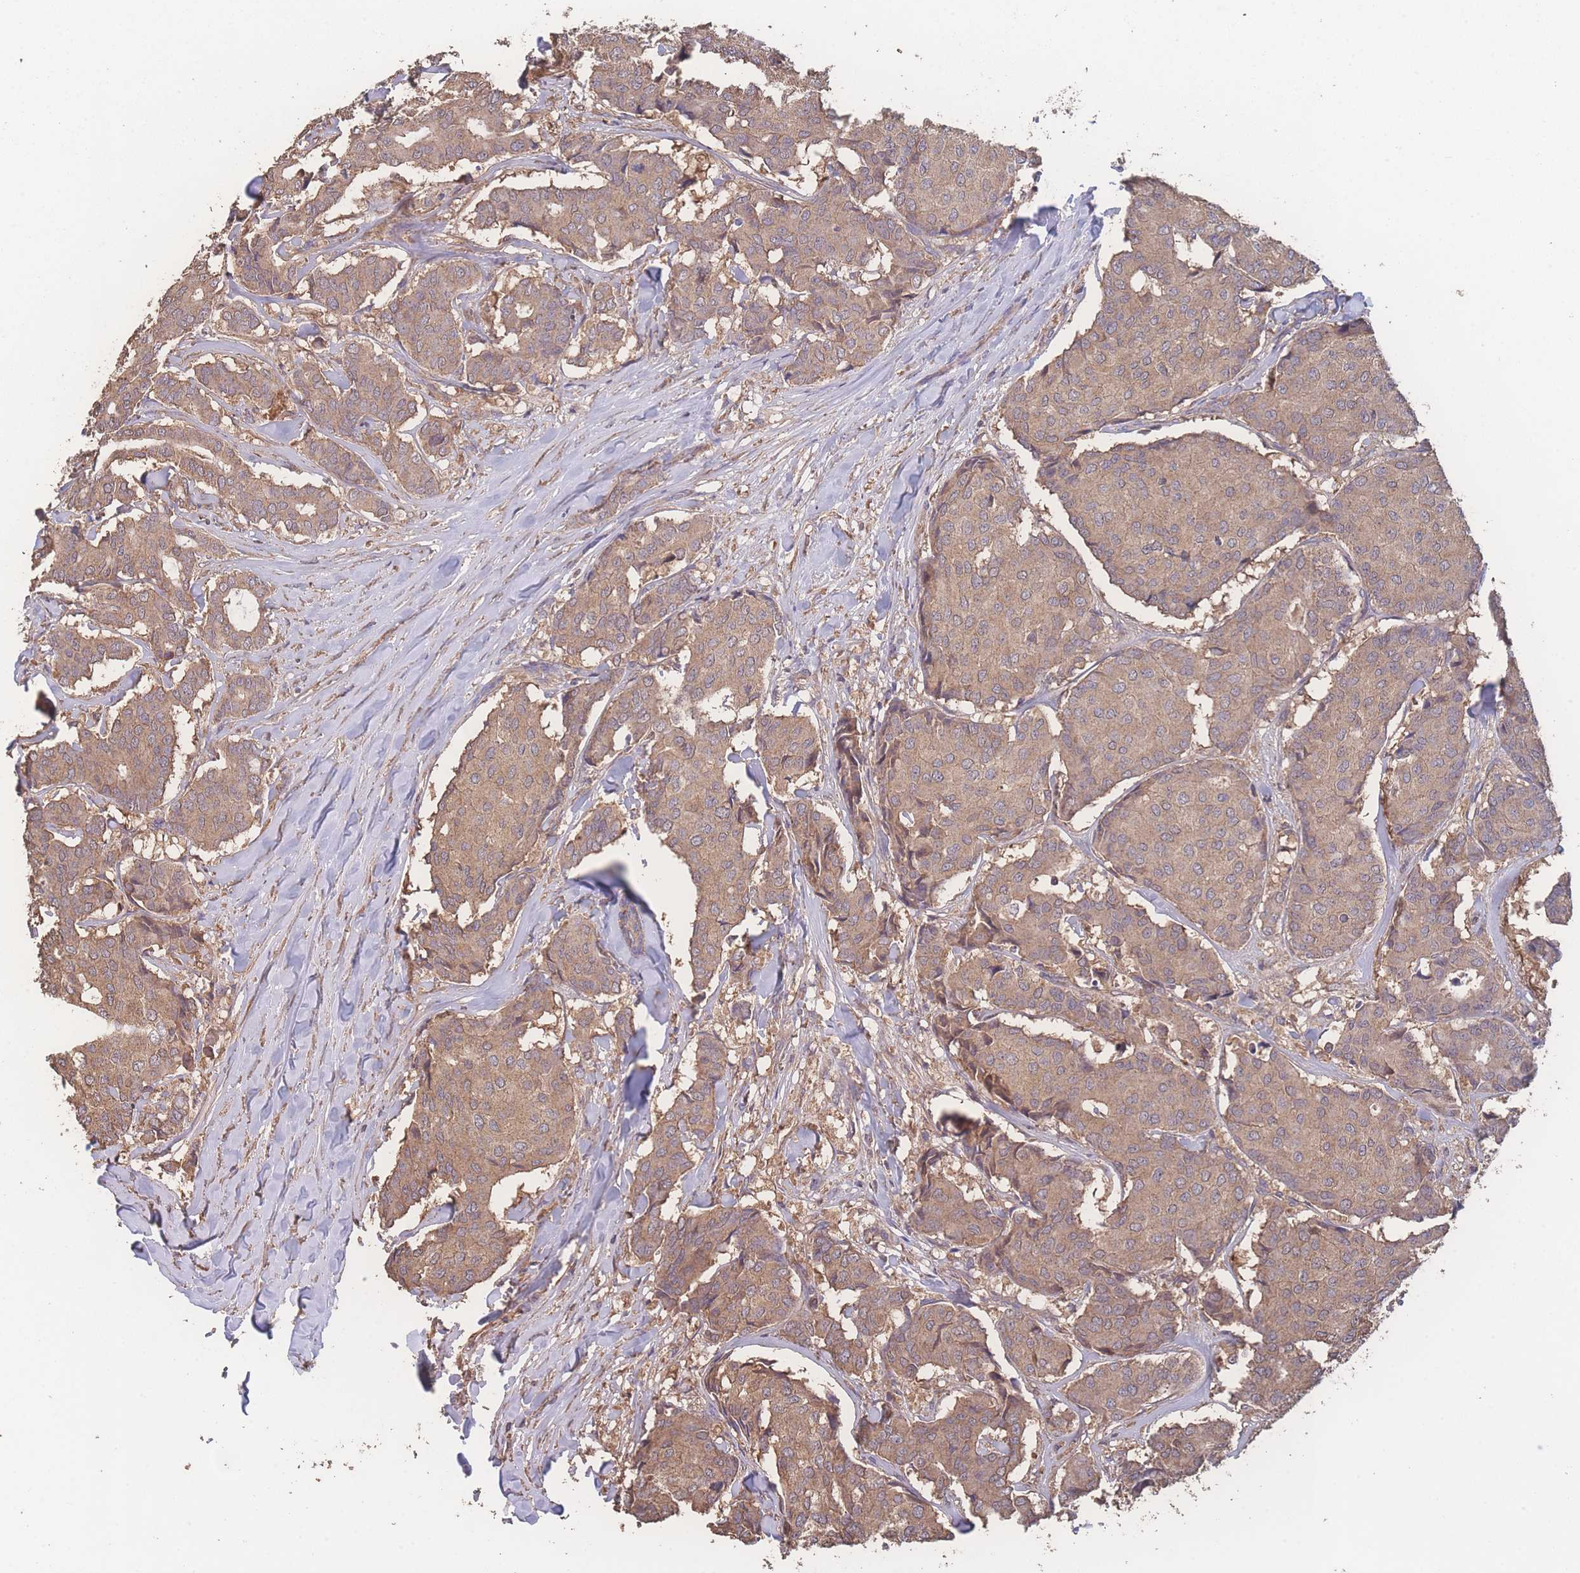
{"staining": {"intensity": "moderate", "quantity": ">75%", "location": "cytoplasmic/membranous"}, "tissue": "breast cancer", "cell_type": "Tumor cells", "image_type": "cancer", "snomed": [{"axis": "morphology", "description": "Duct carcinoma"}, {"axis": "topography", "description": "Breast"}], "caption": "Protein expression analysis of breast cancer (intraductal carcinoma) reveals moderate cytoplasmic/membranous expression in about >75% of tumor cells.", "gene": "ATXN10", "patient": {"sex": "female", "age": 75}}